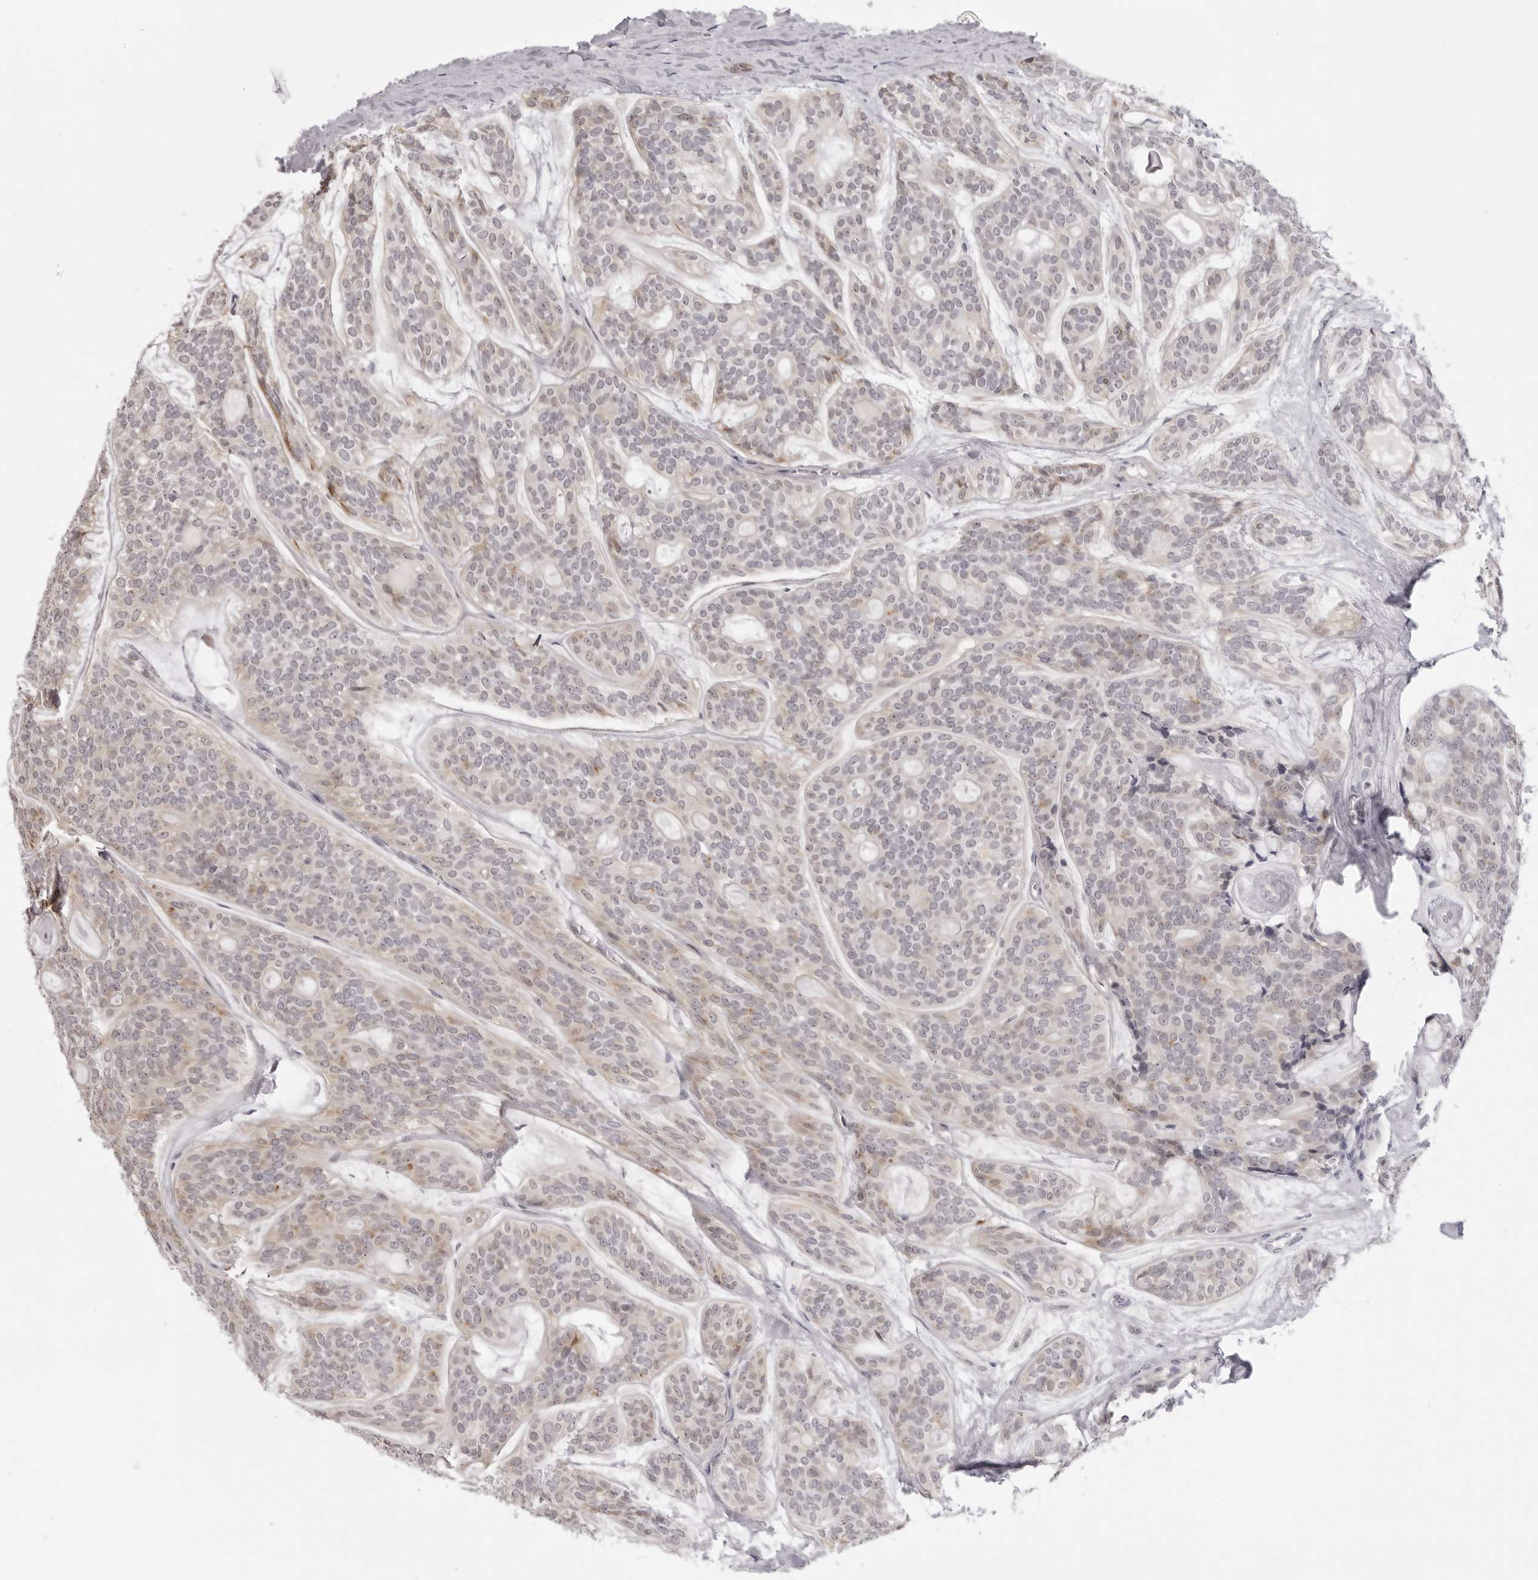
{"staining": {"intensity": "weak", "quantity": "<25%", "location": "cytoplasmic/membranous"}, "tissue": "head and neck cancer", "cell_type": "Tumor cells", "image_type": "cancer", "snomed": [{"axis": "morphology", "description": "Adenocarcinoma, NOS"}, {"axis": "topography", "description": "Head-Neck"}], "caption": "The micrograph shows no staining of tumor cells in head and neck cancer.", "gene": "SUGCT", "patient": {"sex": "male", "age": 66}}